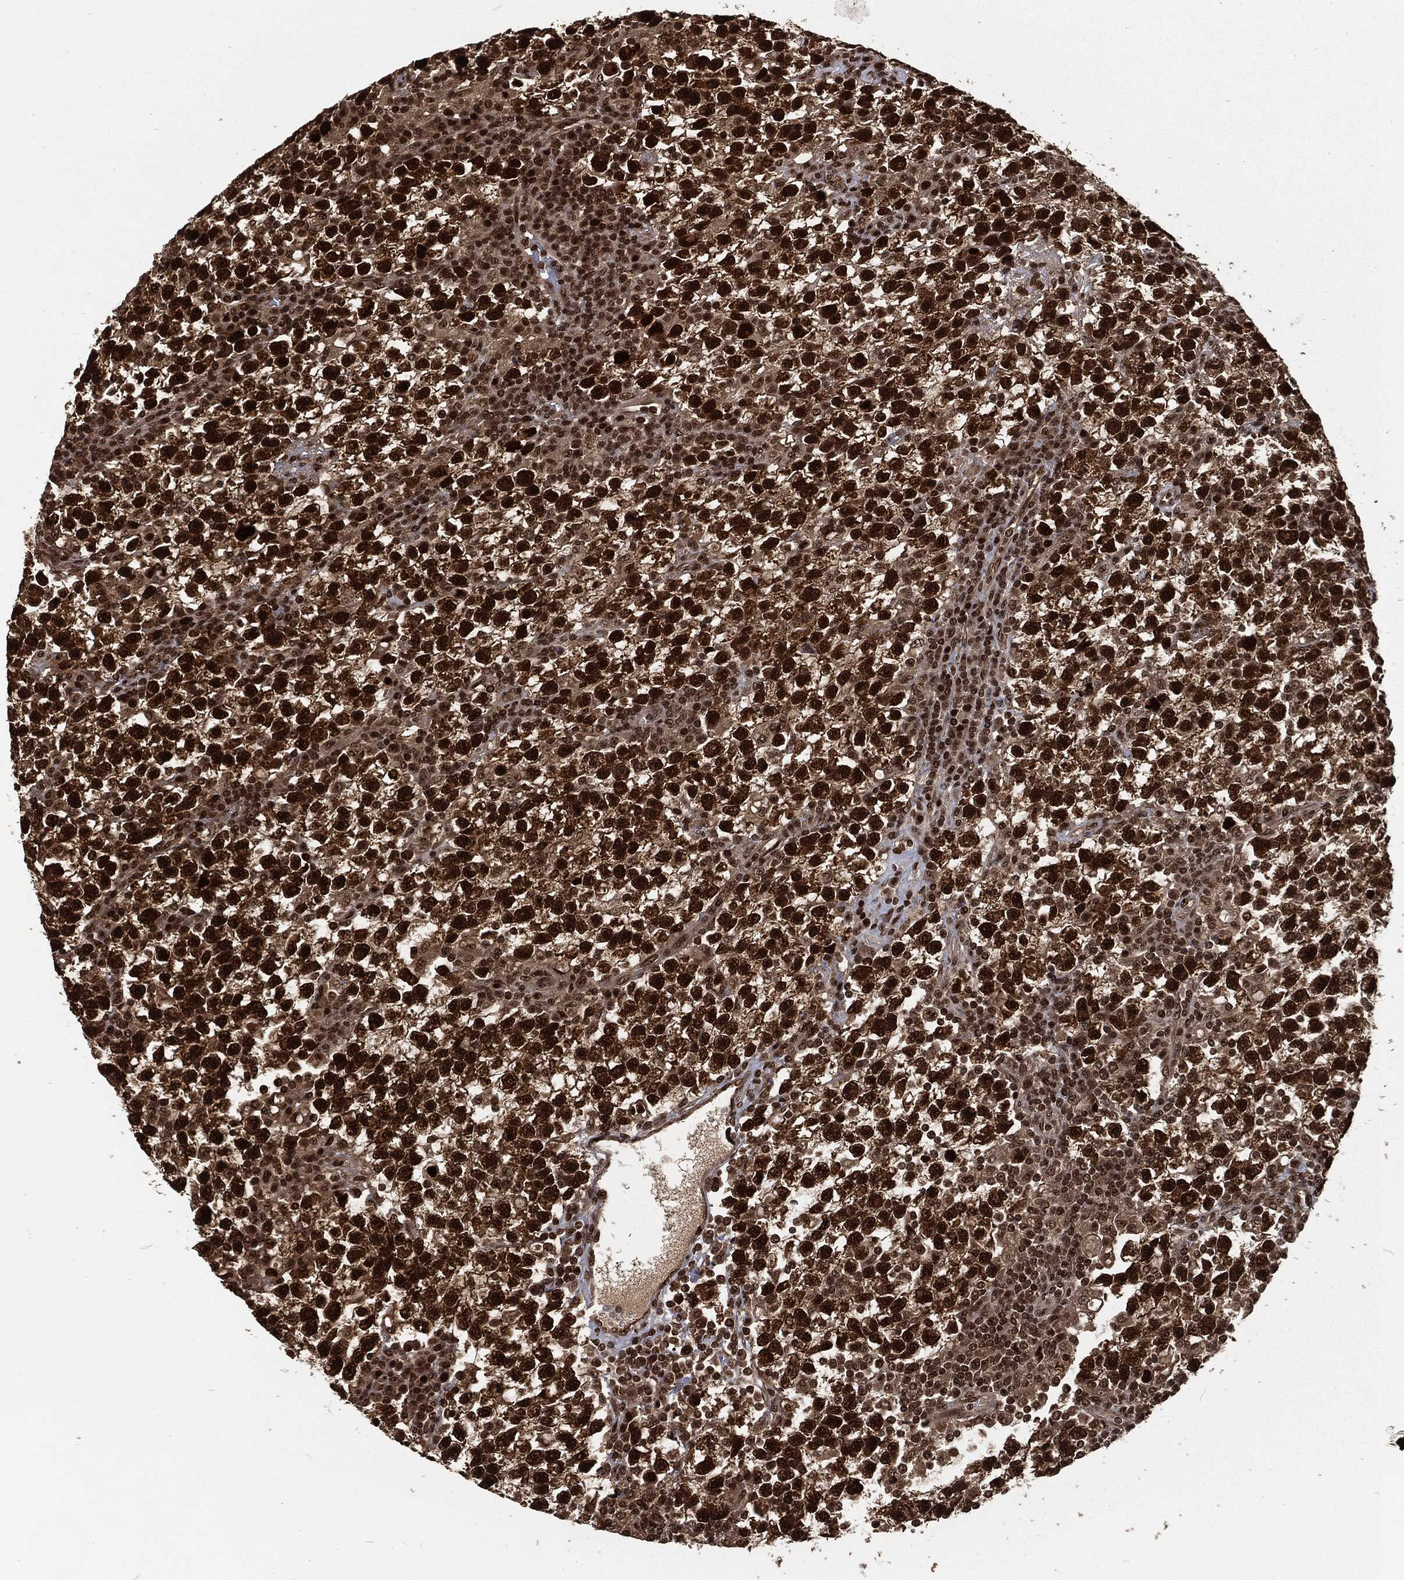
{"staining": {"intensity": "strong", "quantity": ">75%", "location": "nuclear"}, "tissue": "testis cancer", "cell_type": "Tumor cells", "image_type": "cancer", "snomed": [{"axis": "morphology", "description": "Seminoma, NOS"}, {"axis": "topography", "description": "Testis"}], "caption": "There is high levels of strong nuclear staining in tumor cells of seminoma (testis), as demonstrated by immunohistochemical staining (brown color).", "gene": "NGRN", "patient": {"sex": "male", "age": 47}}